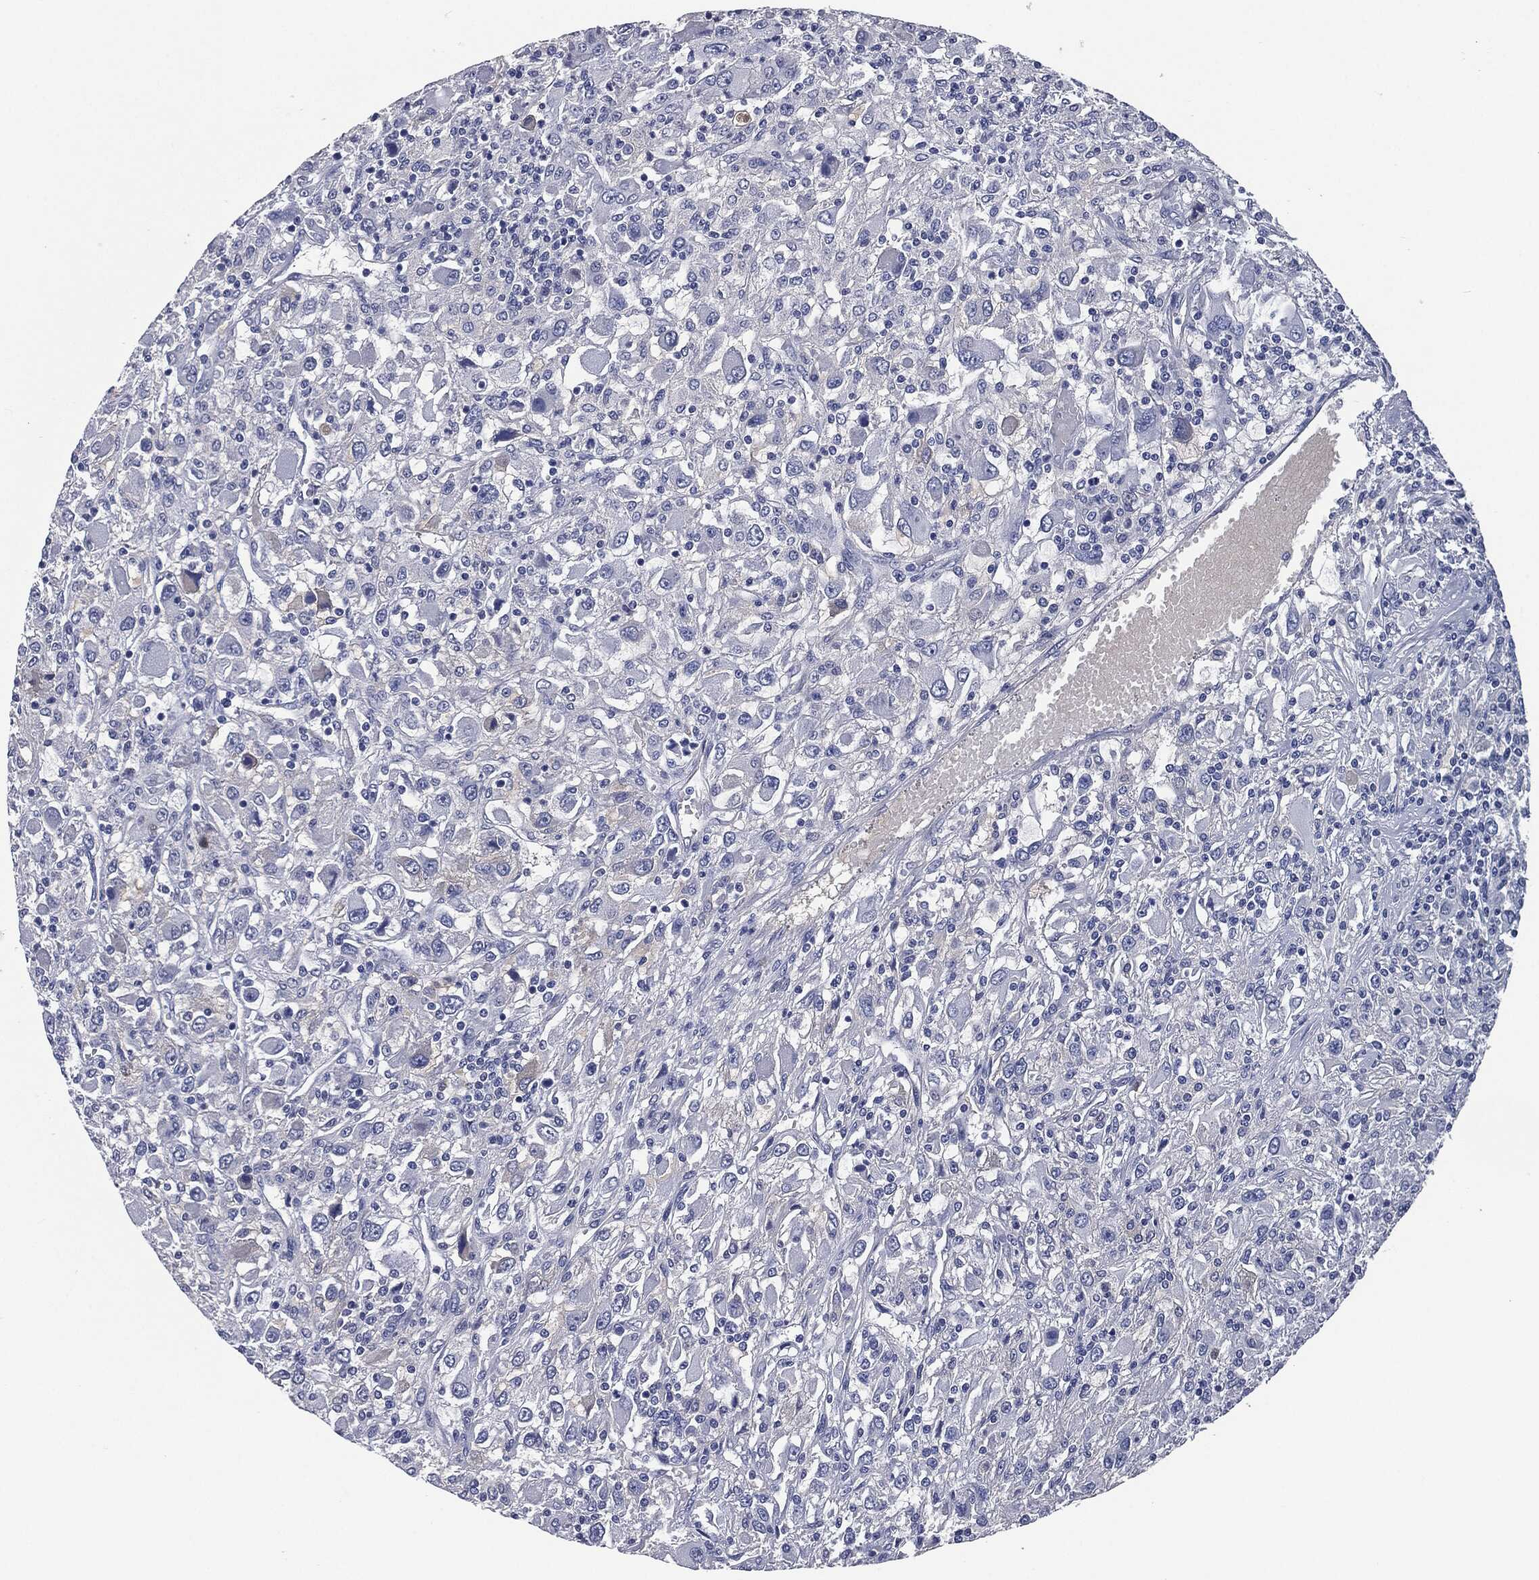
{"staining": {"intensity": "negative", "quantity": "none", "location": "none"}, "tissue": "renal cancer", "cell_type": "Tumor cells", "image_type": "cancer", "snomed": [{"axis": "morphology", "description": "Adenocarcinoma, NOS"}, {"axis": "topography", "description": "Kidney"}], "caption": "Tumor cells are negative for protein expression in human adenocarcinoma (renal).", "gene": "SIGLEC7", "patient": {"sex": "female", "age": 67}}